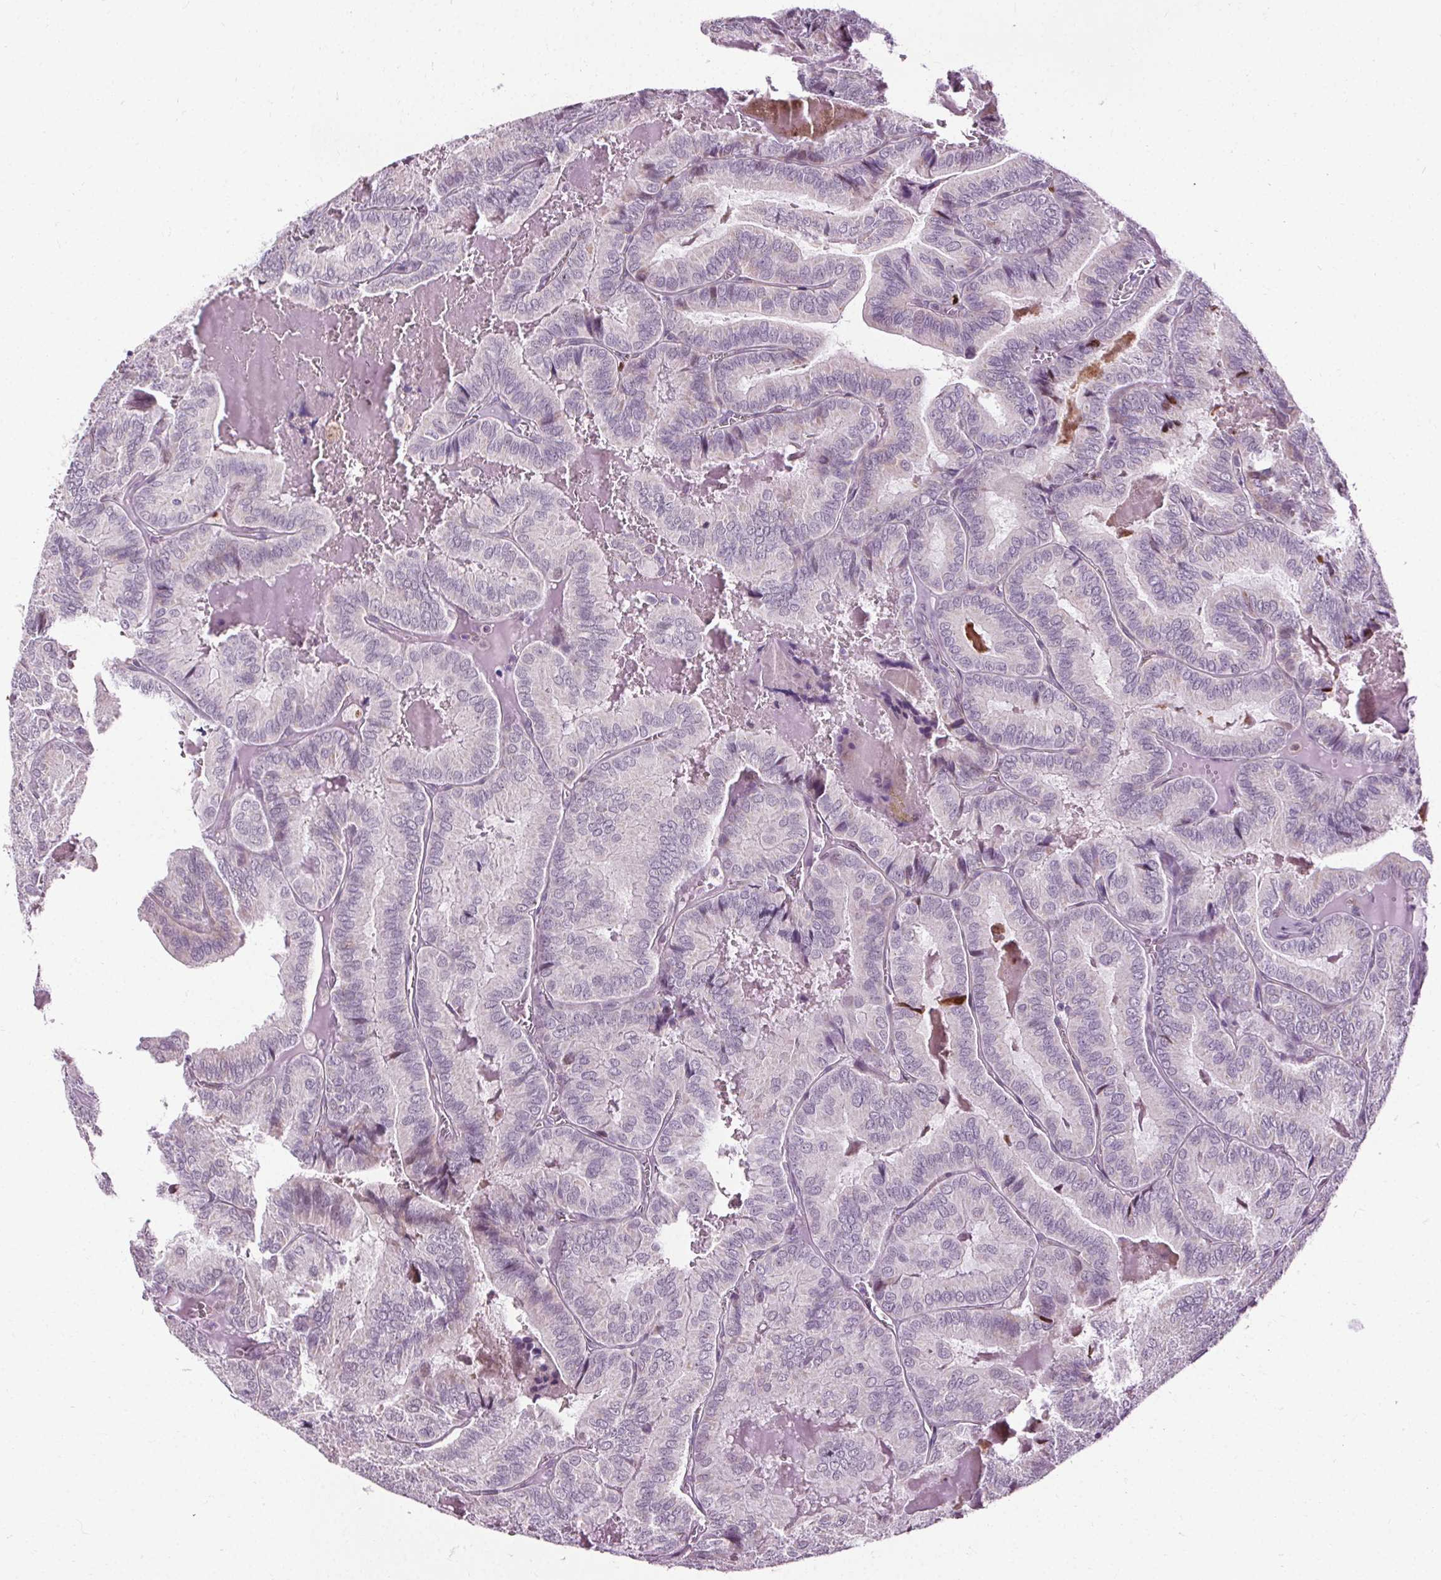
{"staining": {"intensity": "negative", "quantity": "none", "location": "none"}, "tissue": "thyroid cancer", "cell_type": "Tumor cells", "image_type": "cancer", "snomed": [{"axis": "morphology", "description": "Papillary adenocarcinoma, NOS"}, {"axis": "topography", "description": "Thyroid gland"}], "caption": "Immunohistochemical staining of thyroid cancer reveals no significant positivity in tumor cells.", "gene": "CEBPA", "patient": {"sex": "female", "age": 75}}